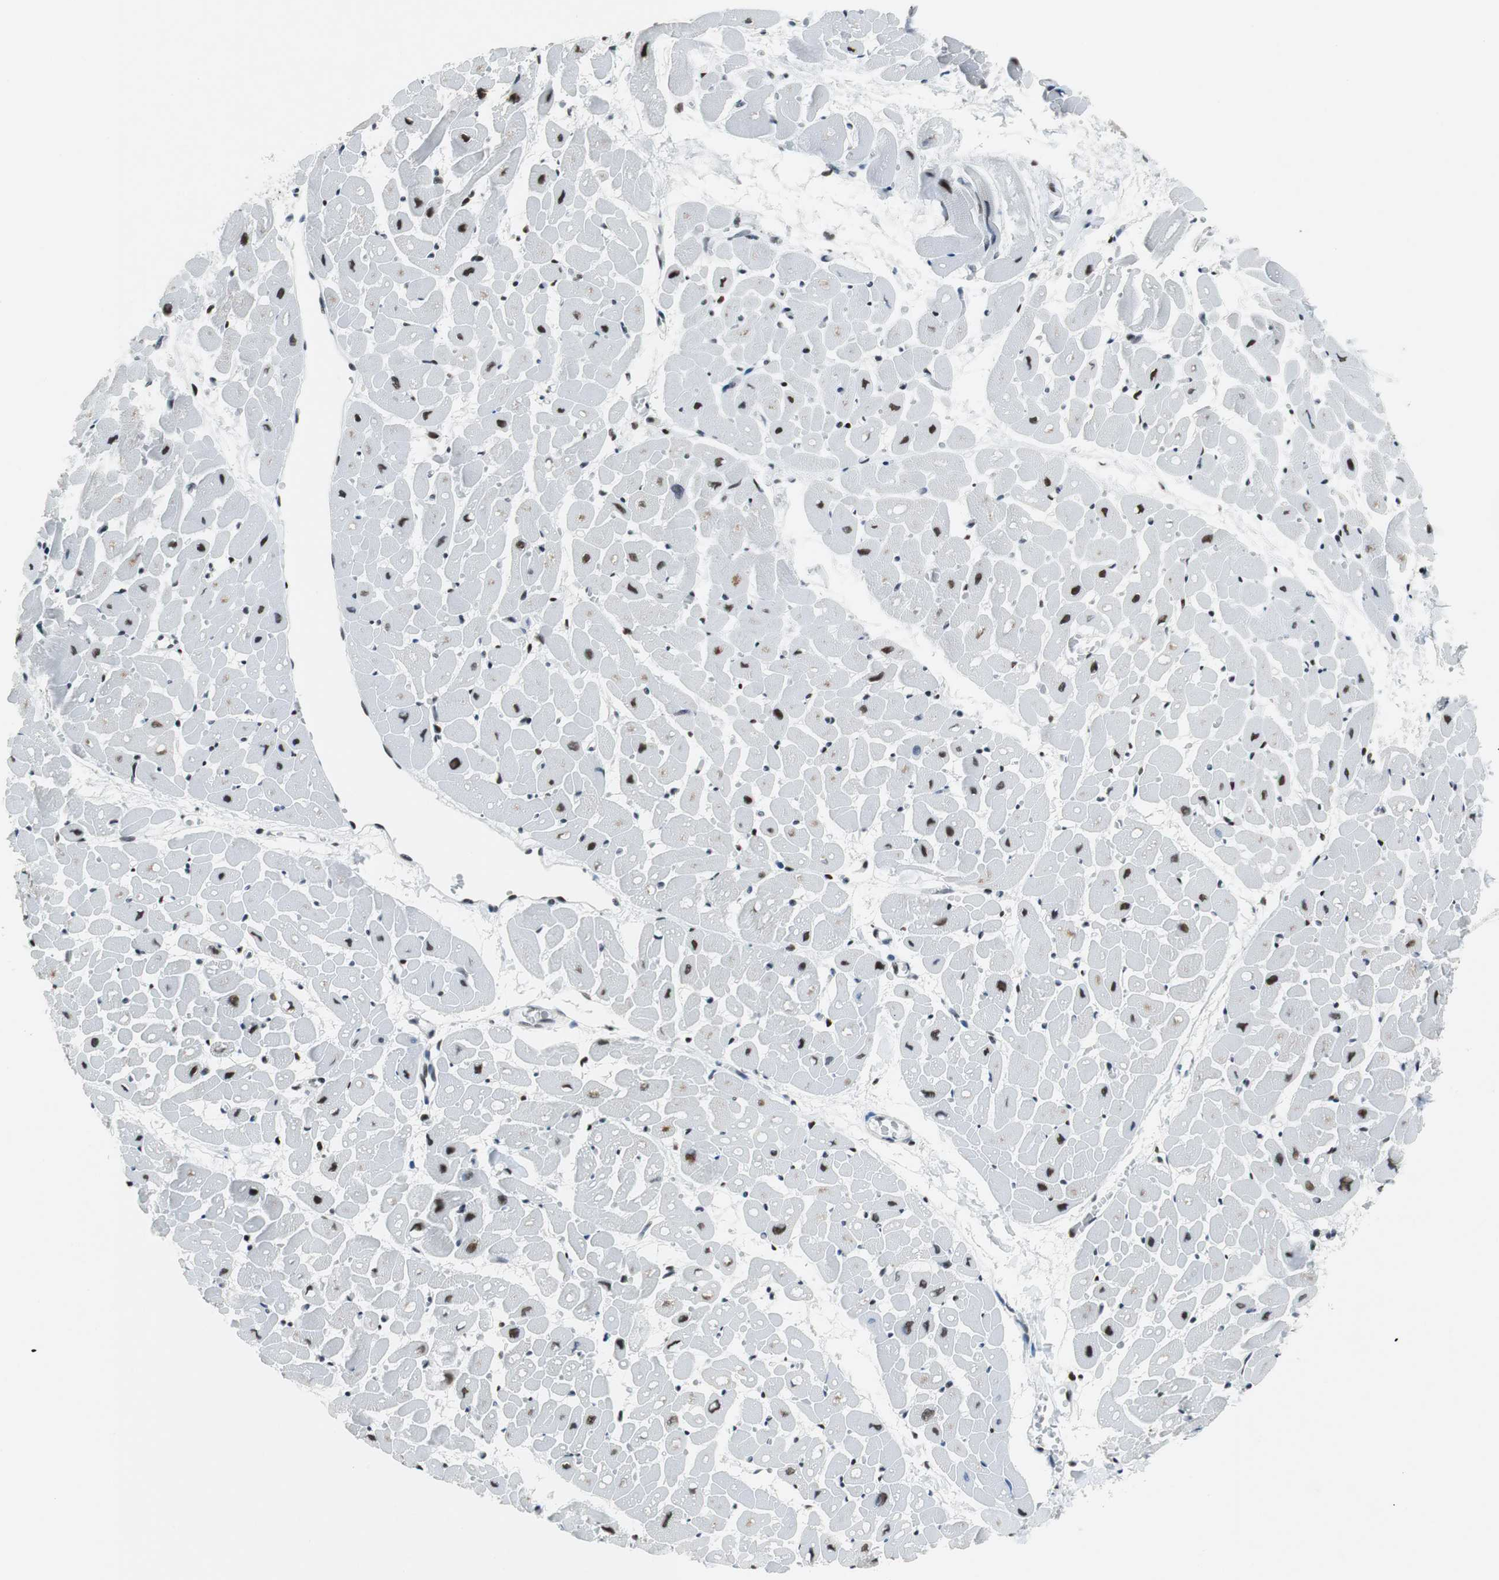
{"staining": {"intensity": "moderate", "quantity": "25%-75%", "location": "nuclear"}, "tissue": "heart muscle", "cell_type": "Cardiomyocytes", "image_type": "normal", "snomed": [{"axis": "morphology", "description": "Normal tissue, NOS"}, {"axis": "topography", "description": "Heart"}], "caption": "Approximately 25%-75% of cardiomyocytes in benign heart muscle reveal moderate nuclear protein positivity as visualized by brown immunohistochemical staining.", "gene": "HDAC3", "patient": {"sex": "male", "age": 45}}